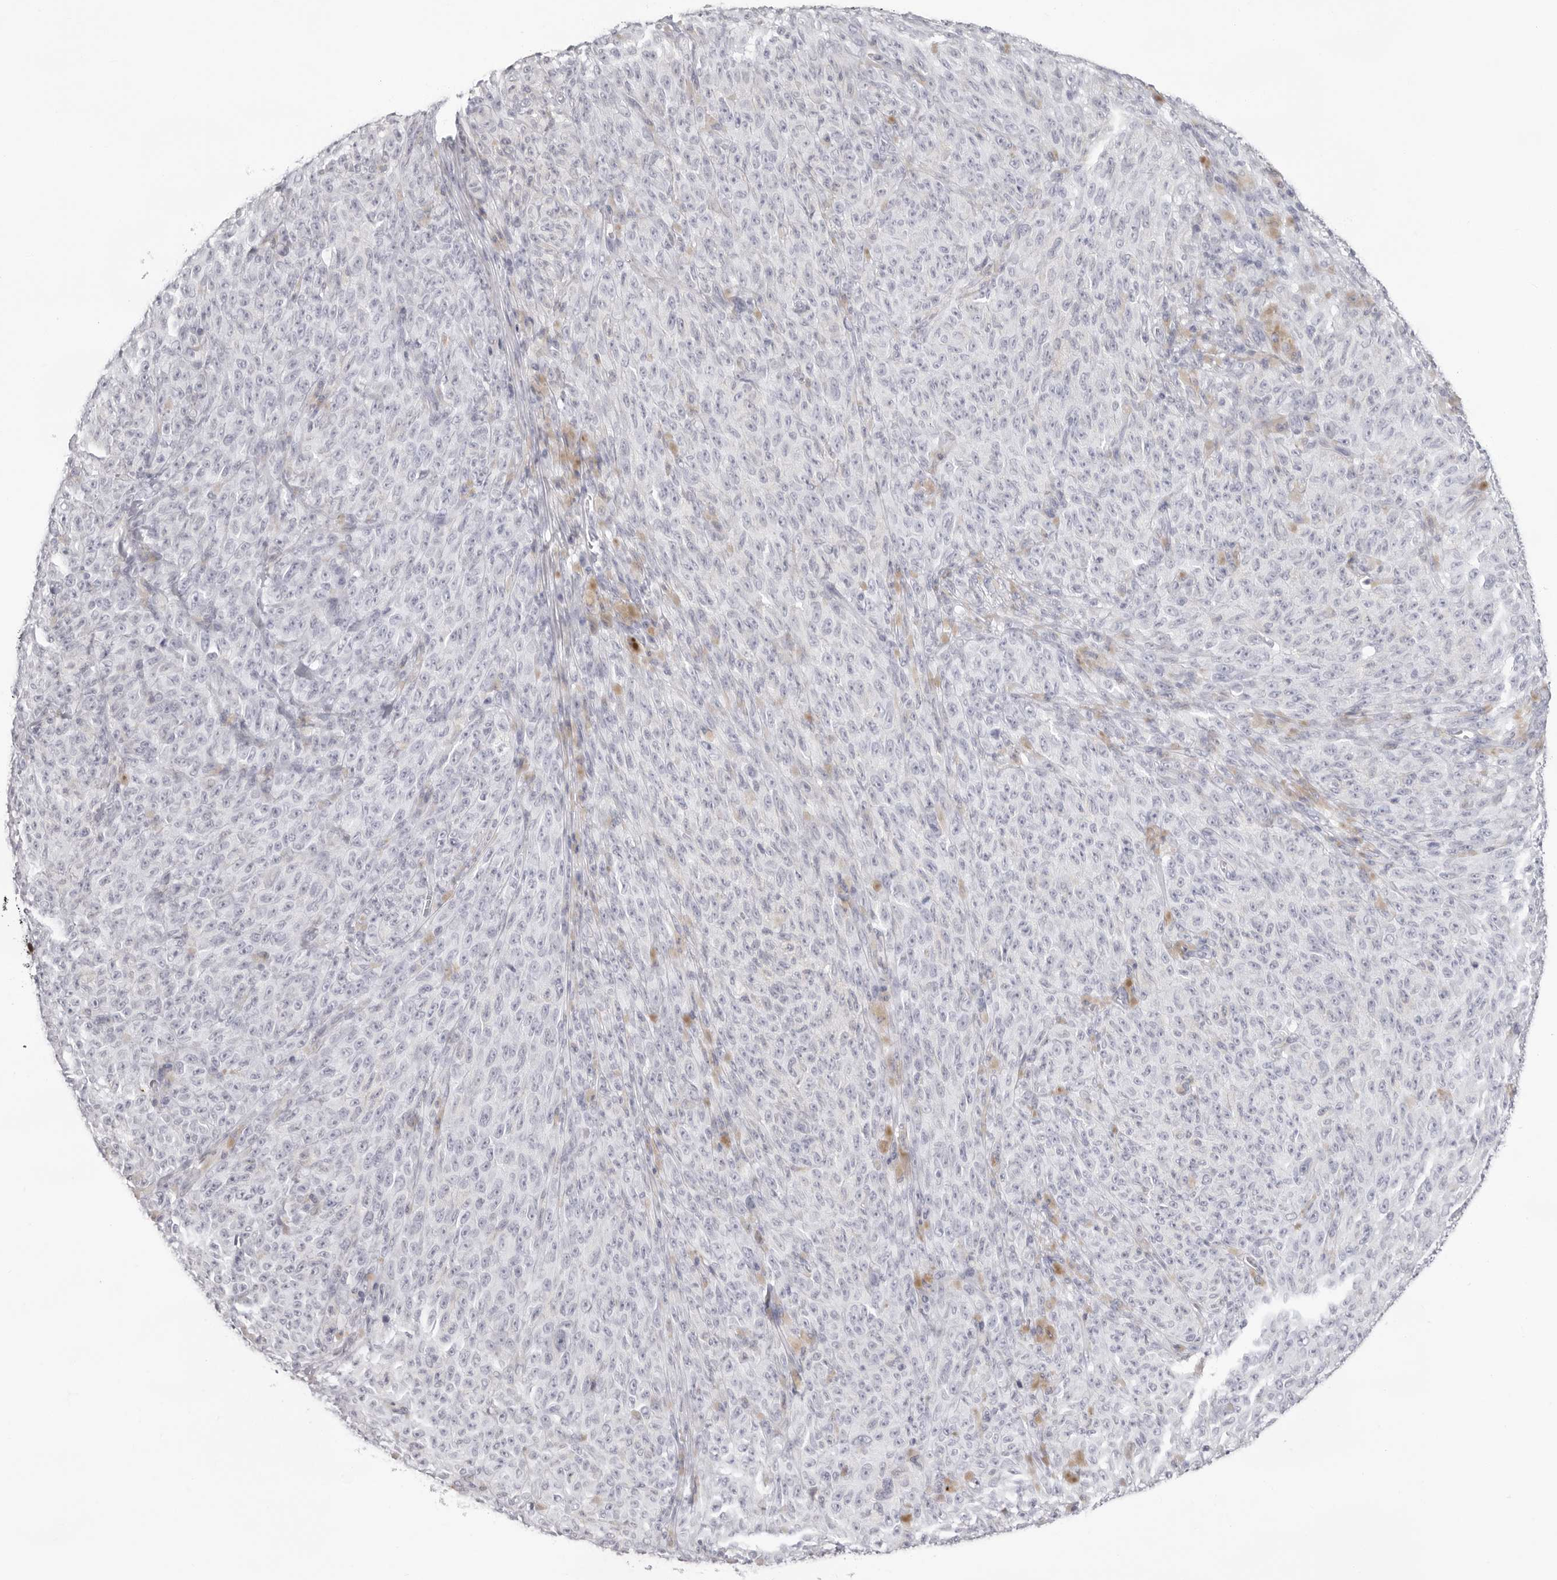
{"staining": {"intensity": "negative", "quantity": "none", "location": "none"}, "tissue": "melanoma", "cell_type": "Tumor cells", "image_type": "cancer", "snomed": [{"axis": "morphology", "description": "Malignant melanoma, NOS"}, {"axis": "topography", "description": "Skin"}], "caption": "The photomicrograph reveals no staining of tumor cells in malignant melanoma.", "gene": "INSL3", "patient": {"sex": "female", "age": 82}}